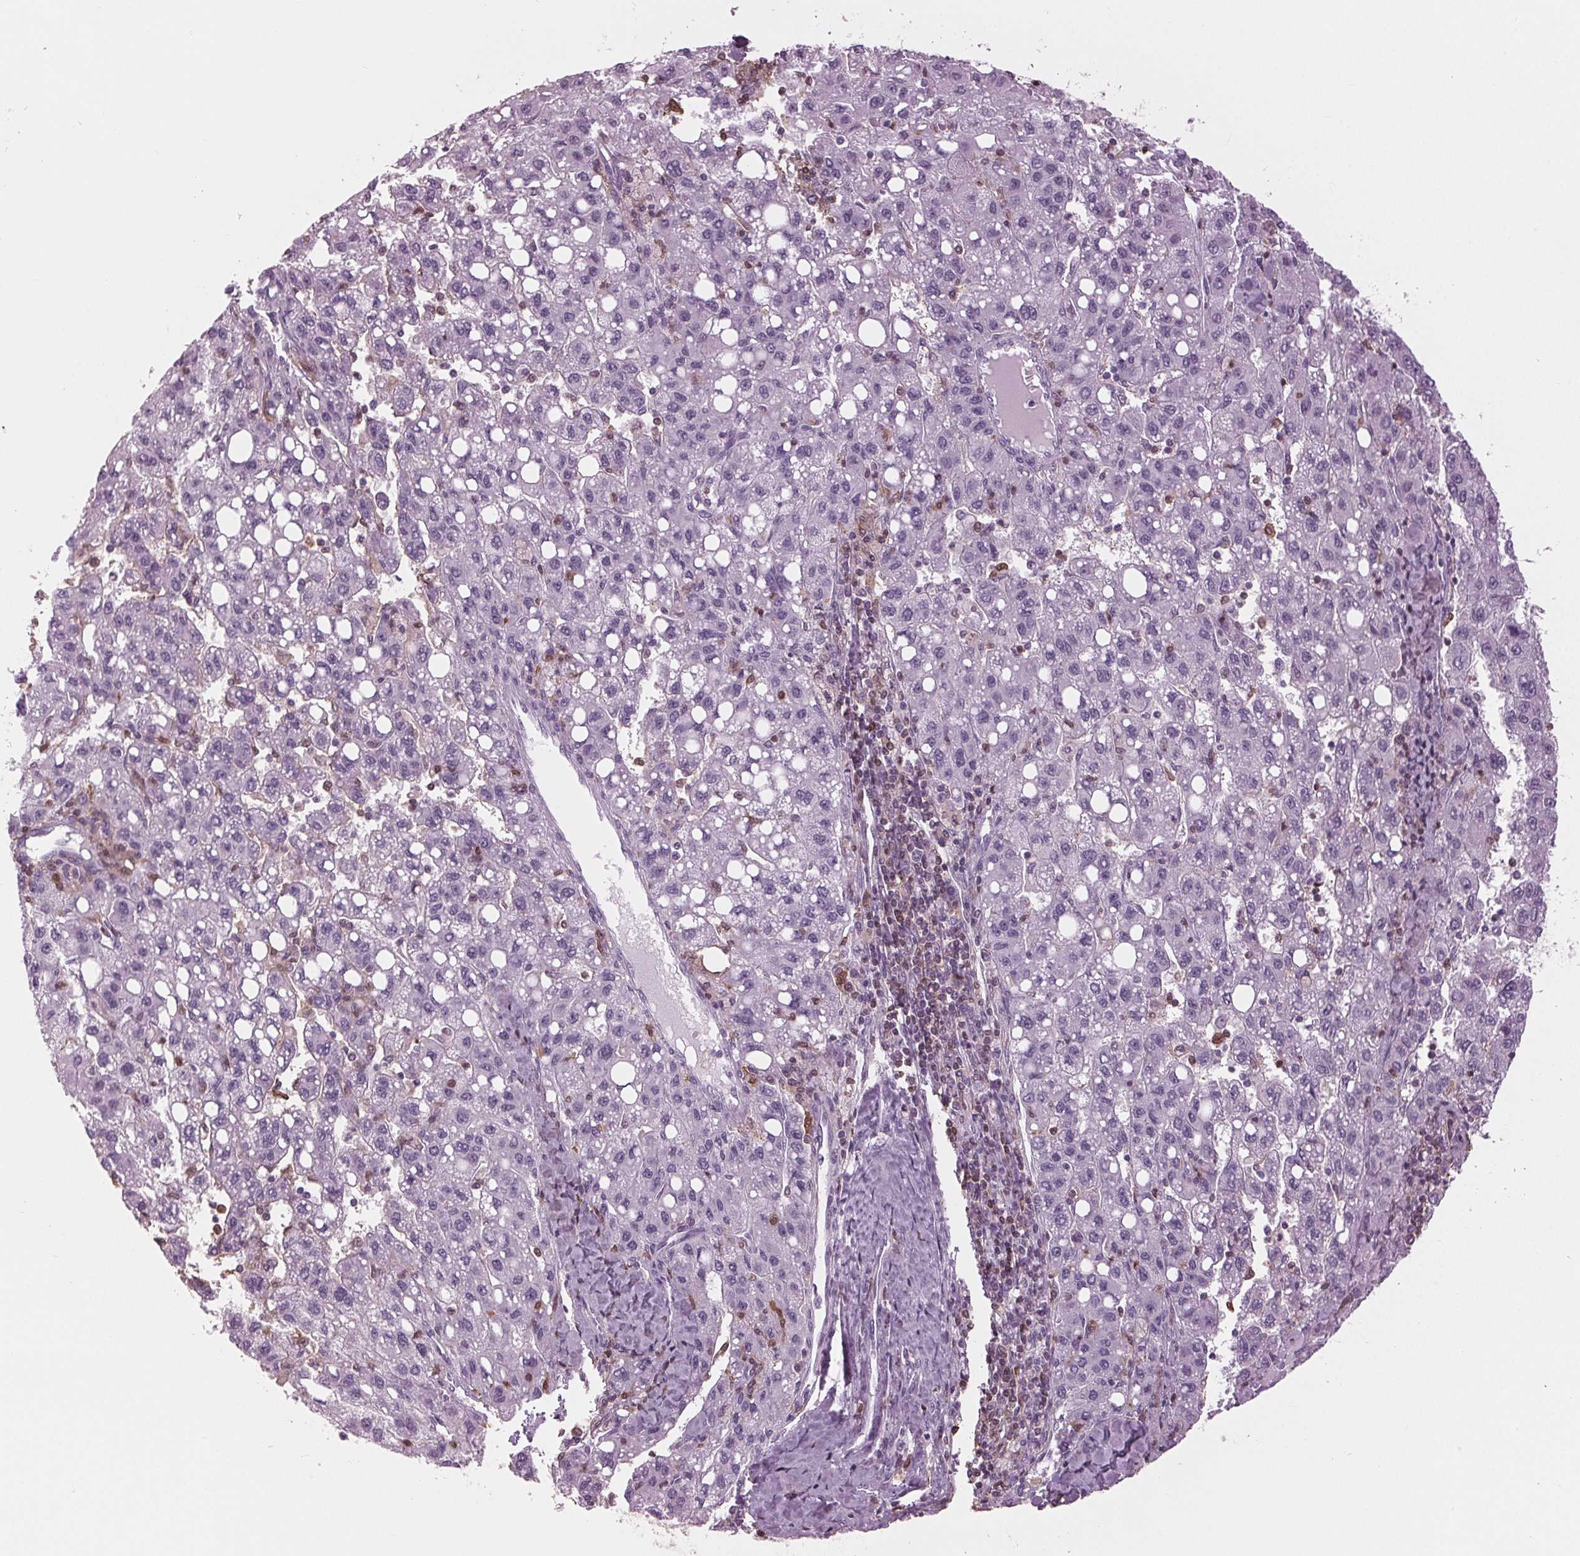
{"staining": {"intensity": "negative", "quantity": "none", "location": "none"}, "tissue": "liver cancer", "cell_type": "Tumor cells", "image_type": "cancer", "snomed": [{"axis": "morphology", "description": "Carcinoma, Hepatocellular, NOS"}, {"axis": "topography", "description": "Liver"}], "caption": "Histopathology image shows no protein expression in tumor cells of liver hepatocellular carcinoma tissue.", "gene": "BTLA", "patient": {"sex": "female", "age": 82}}